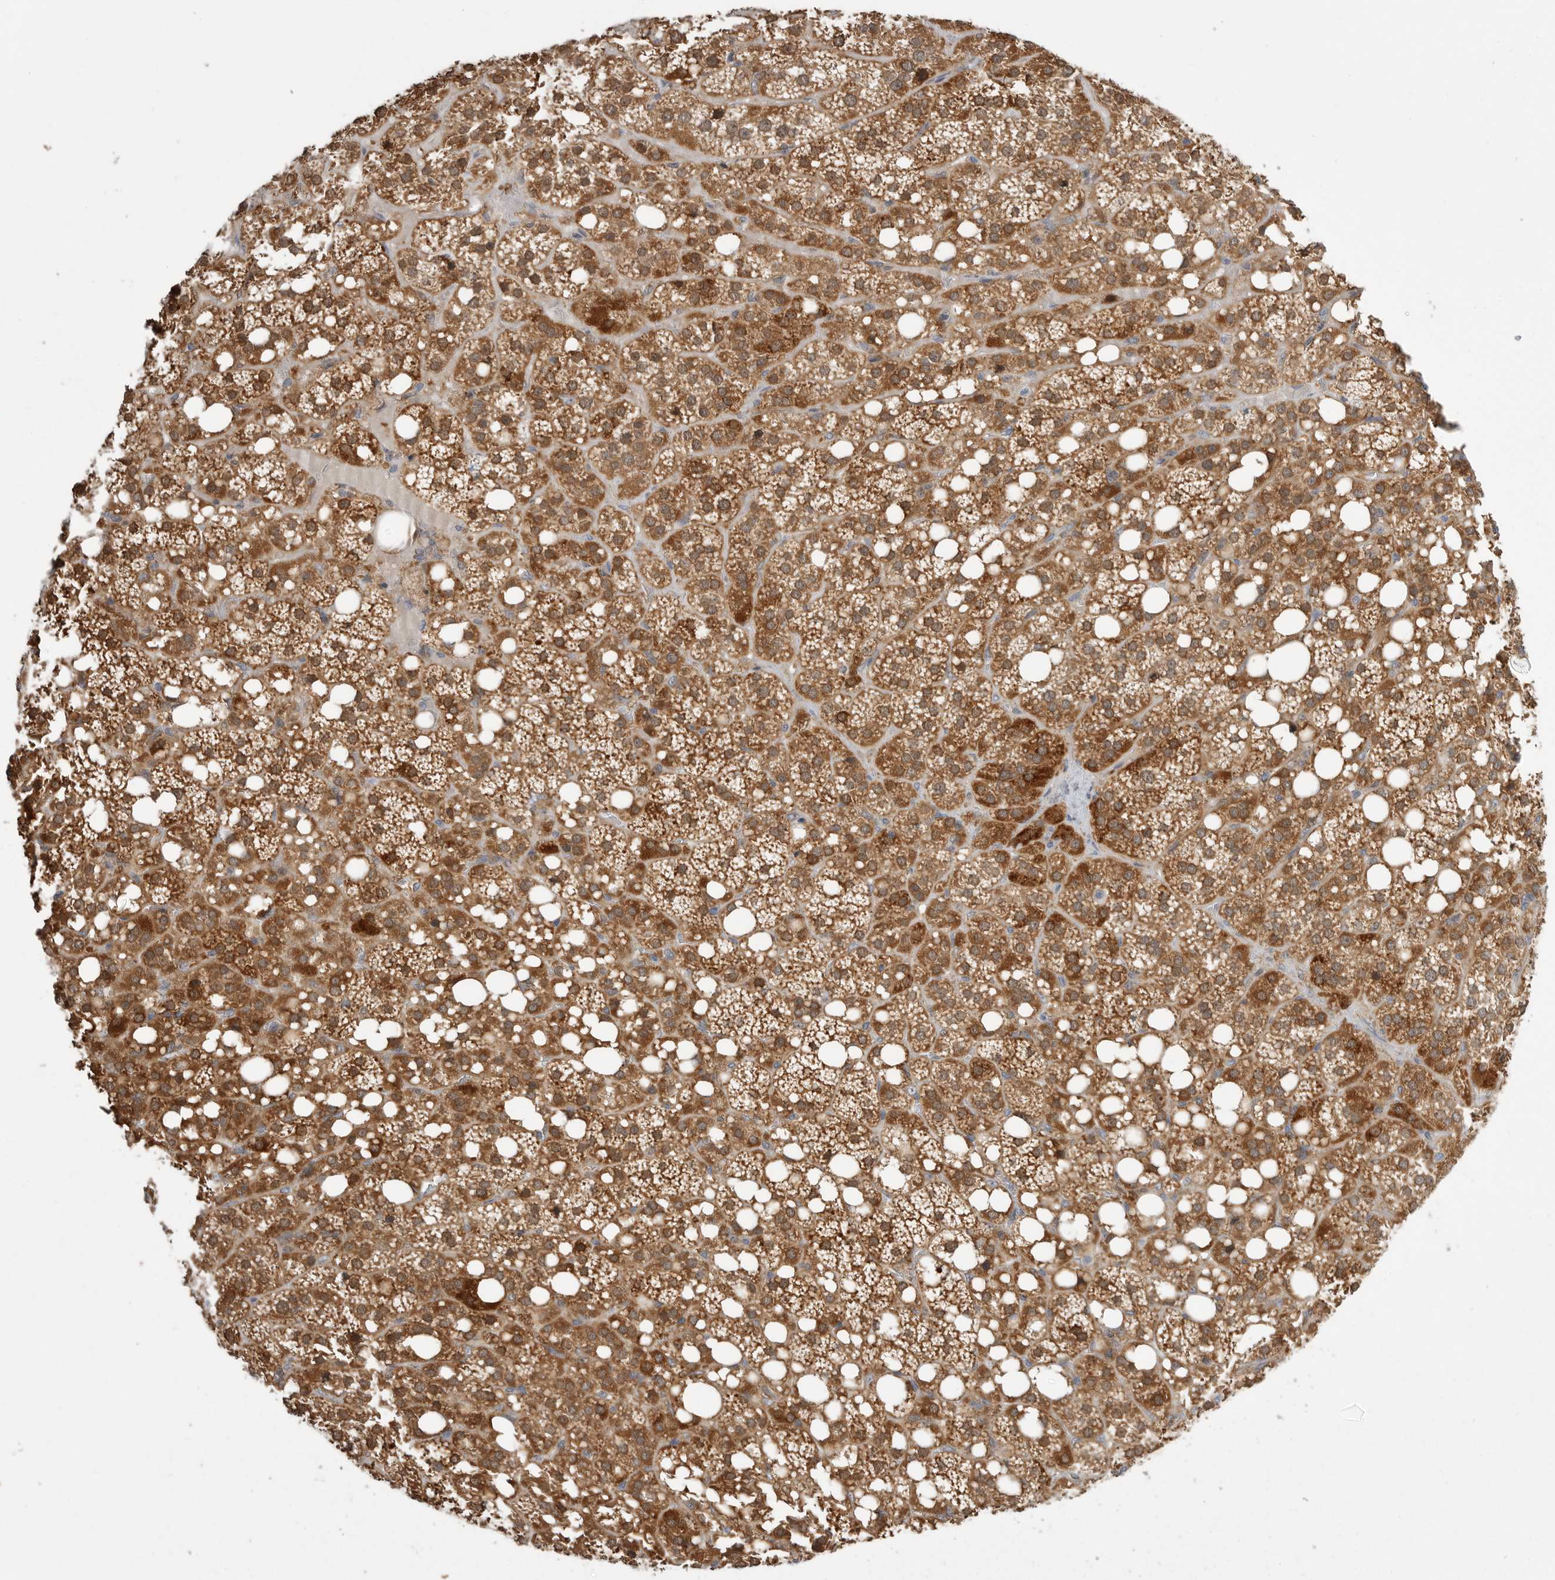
{"staining": {"intensity": "strong", "quantity": ">75%", "location": "cytoplasmic/membranous"}, "tissue": "adrenal gland", "cell_type": "Glandular cells", "image_type": "normal", "snomed": [{"axis": "morphology", "description": "Normal tissue, NOS"}, {"axis": "topography", "description": "Adrenal gland"}], "caption": "Unremarkable adrenal gland displays strong cytoplasmic/membranous staining in approximately >75% of glandular cells.", "gene": "KYAT3", "patient": {"sex": "female", "age": 59}}